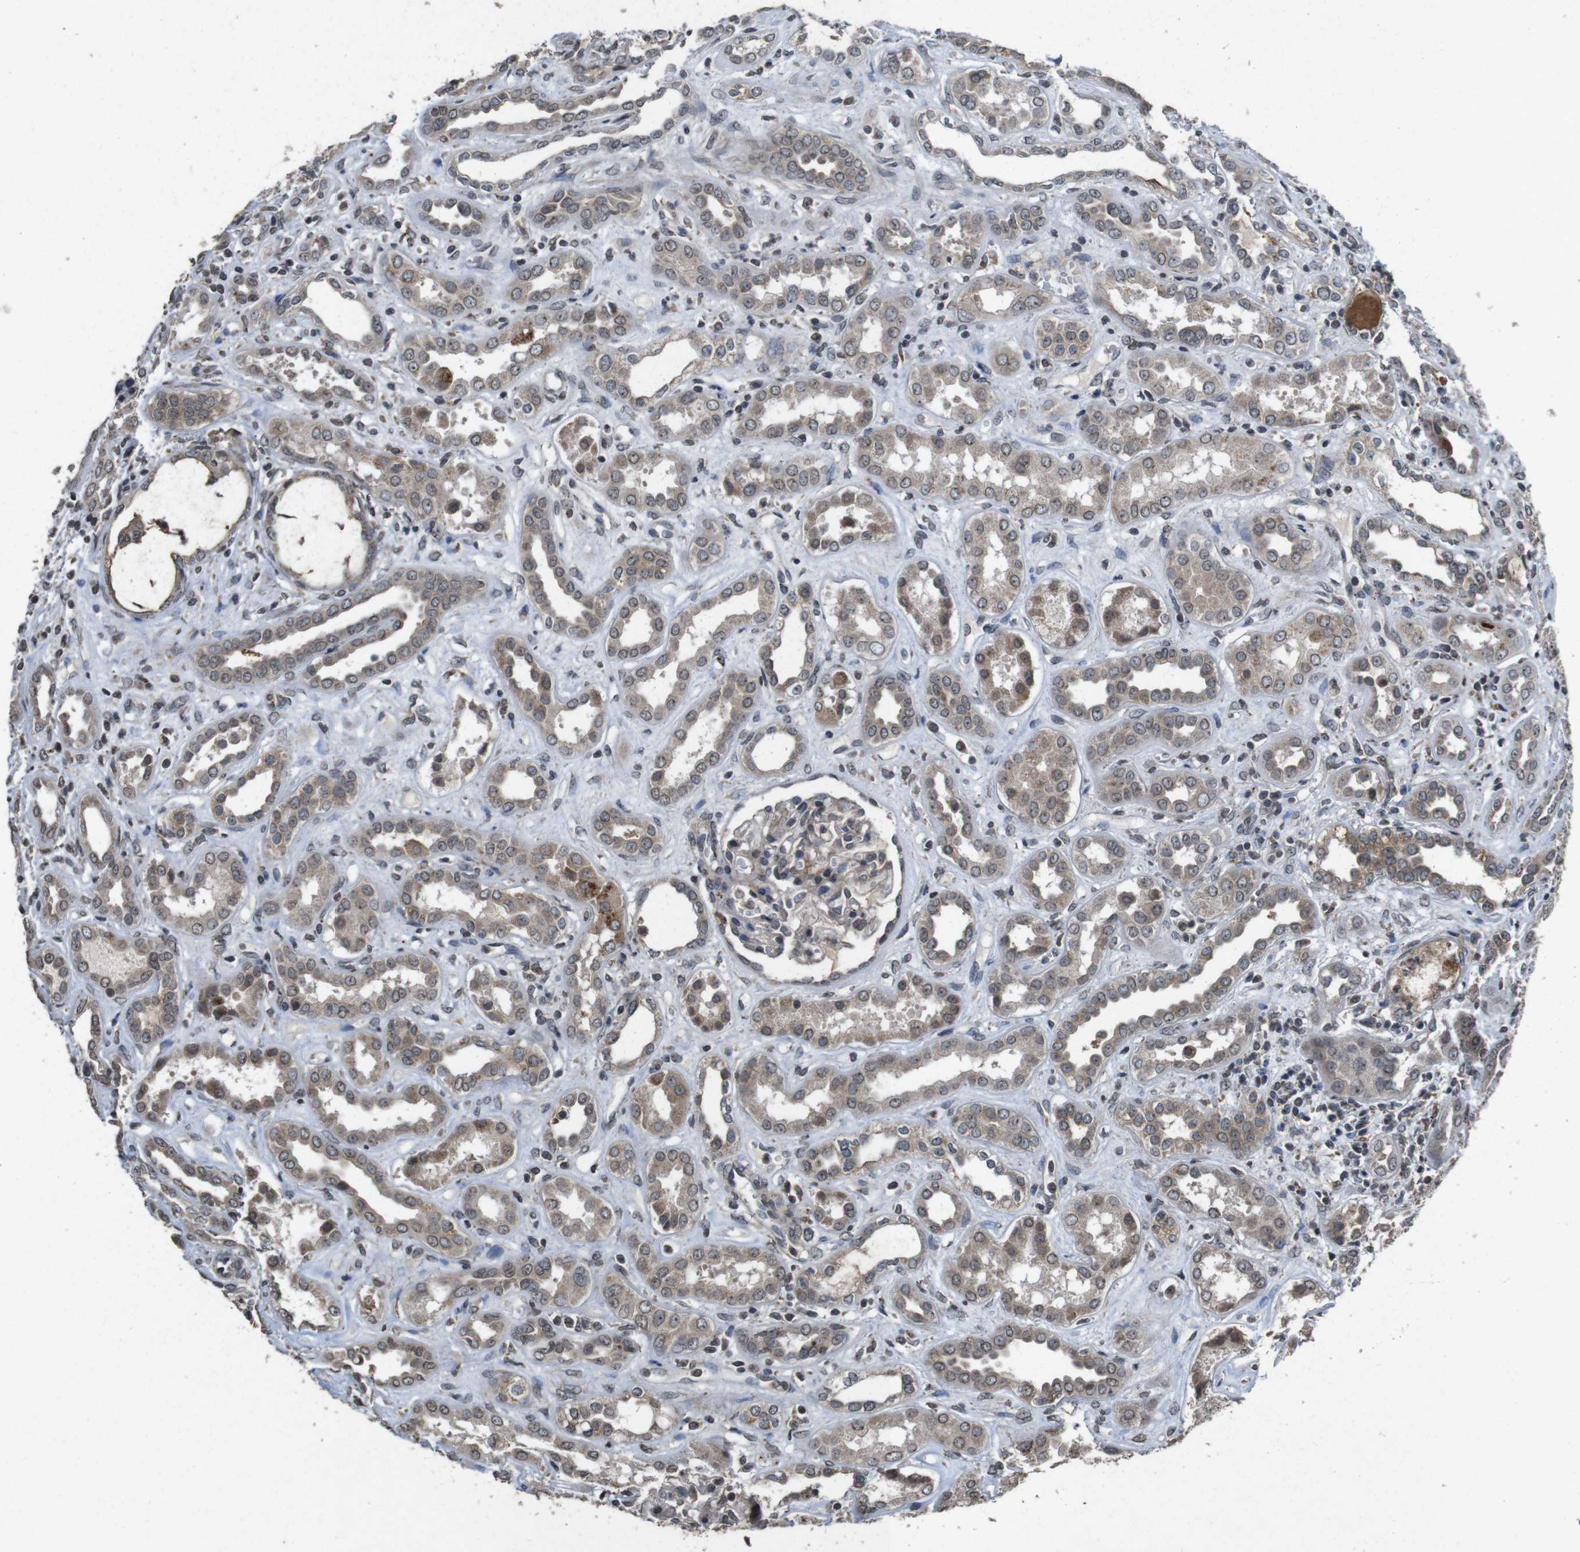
{"staining": {"intensity": "moderate", "quantity": "<25%", "location": "cytoplasmic/membranous"}, "tissue": "kidney", "cell_type": "Cells in glomeruli", "image_type": "normal", "snomed": [{"axis": "morphology", "description": "Normal tissue, NOS"}, {"axis": "topography", "description": "Kidney"}], "caption": "Brown immunohistochemical staining in unremarkable human kidney demonstrates moderate cytoplasmic/membranous expression in approximately <25% of cells in glomeruli.", "gene": "SORL1", "patient": {"sex": "male", "age": 59}}